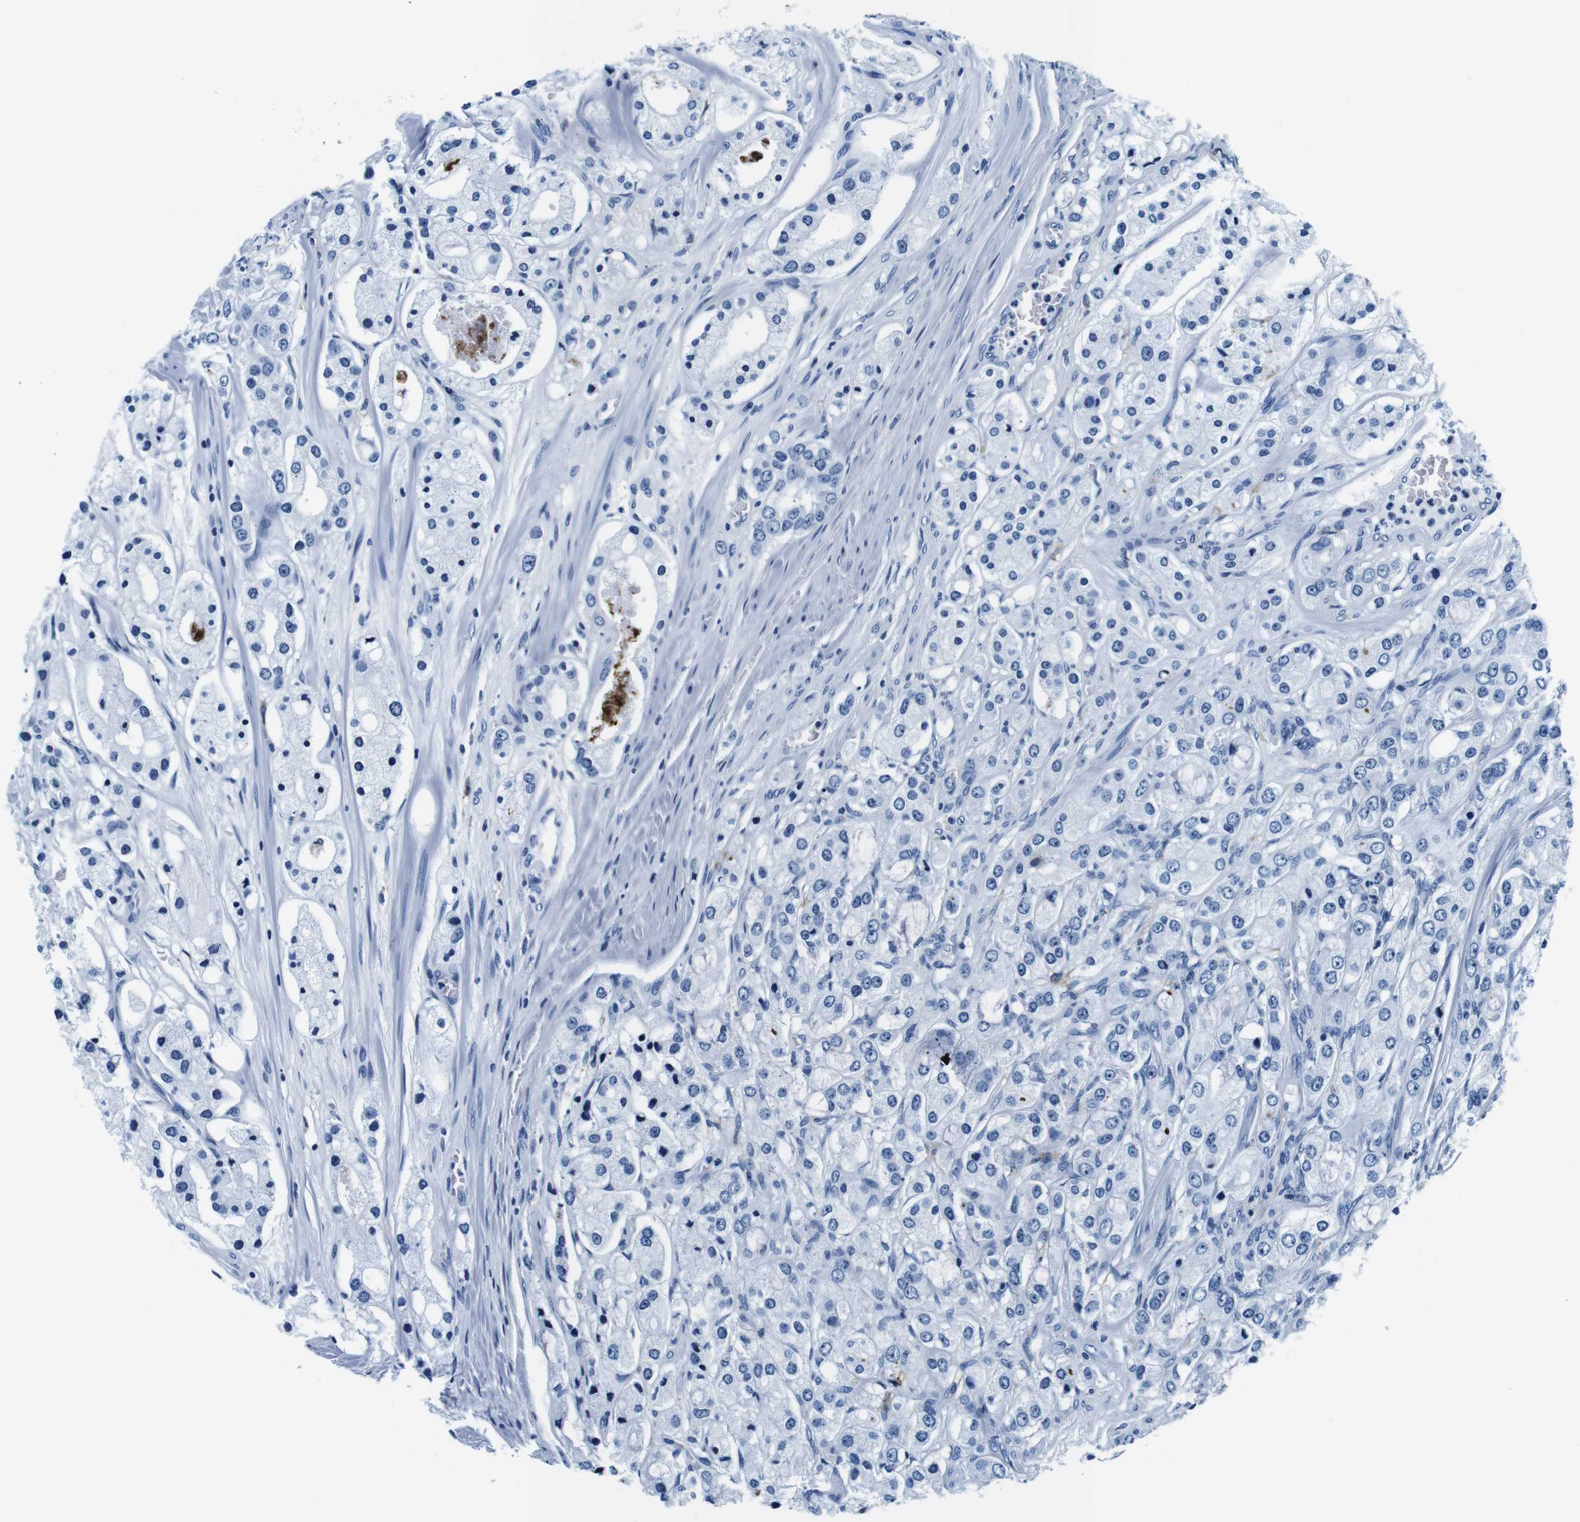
{"staining": {"intensity": "negative", "quantity": "none", "location": "none"}, "tissue": "prostate cancer", "cell_type": "Tumor cells", "image_type": "cancer", "snomed": [{"axis": "morphology", "description": "Adenocarcinoma, High grade"}, {"axis": "topography", "description": "Prostate"}], "caption": "Immunohistochemical staining of high-grade adenocarcinoma (prostate) demonstrates no significant expression in tumor cells. (DAB (3,3'-diaminobenzidine) immunohistochemistry (IHC) with hematoxylin counter stain).", "gene": "HLA-DRB1", "patient": {"sex": "male", "age": 65}}